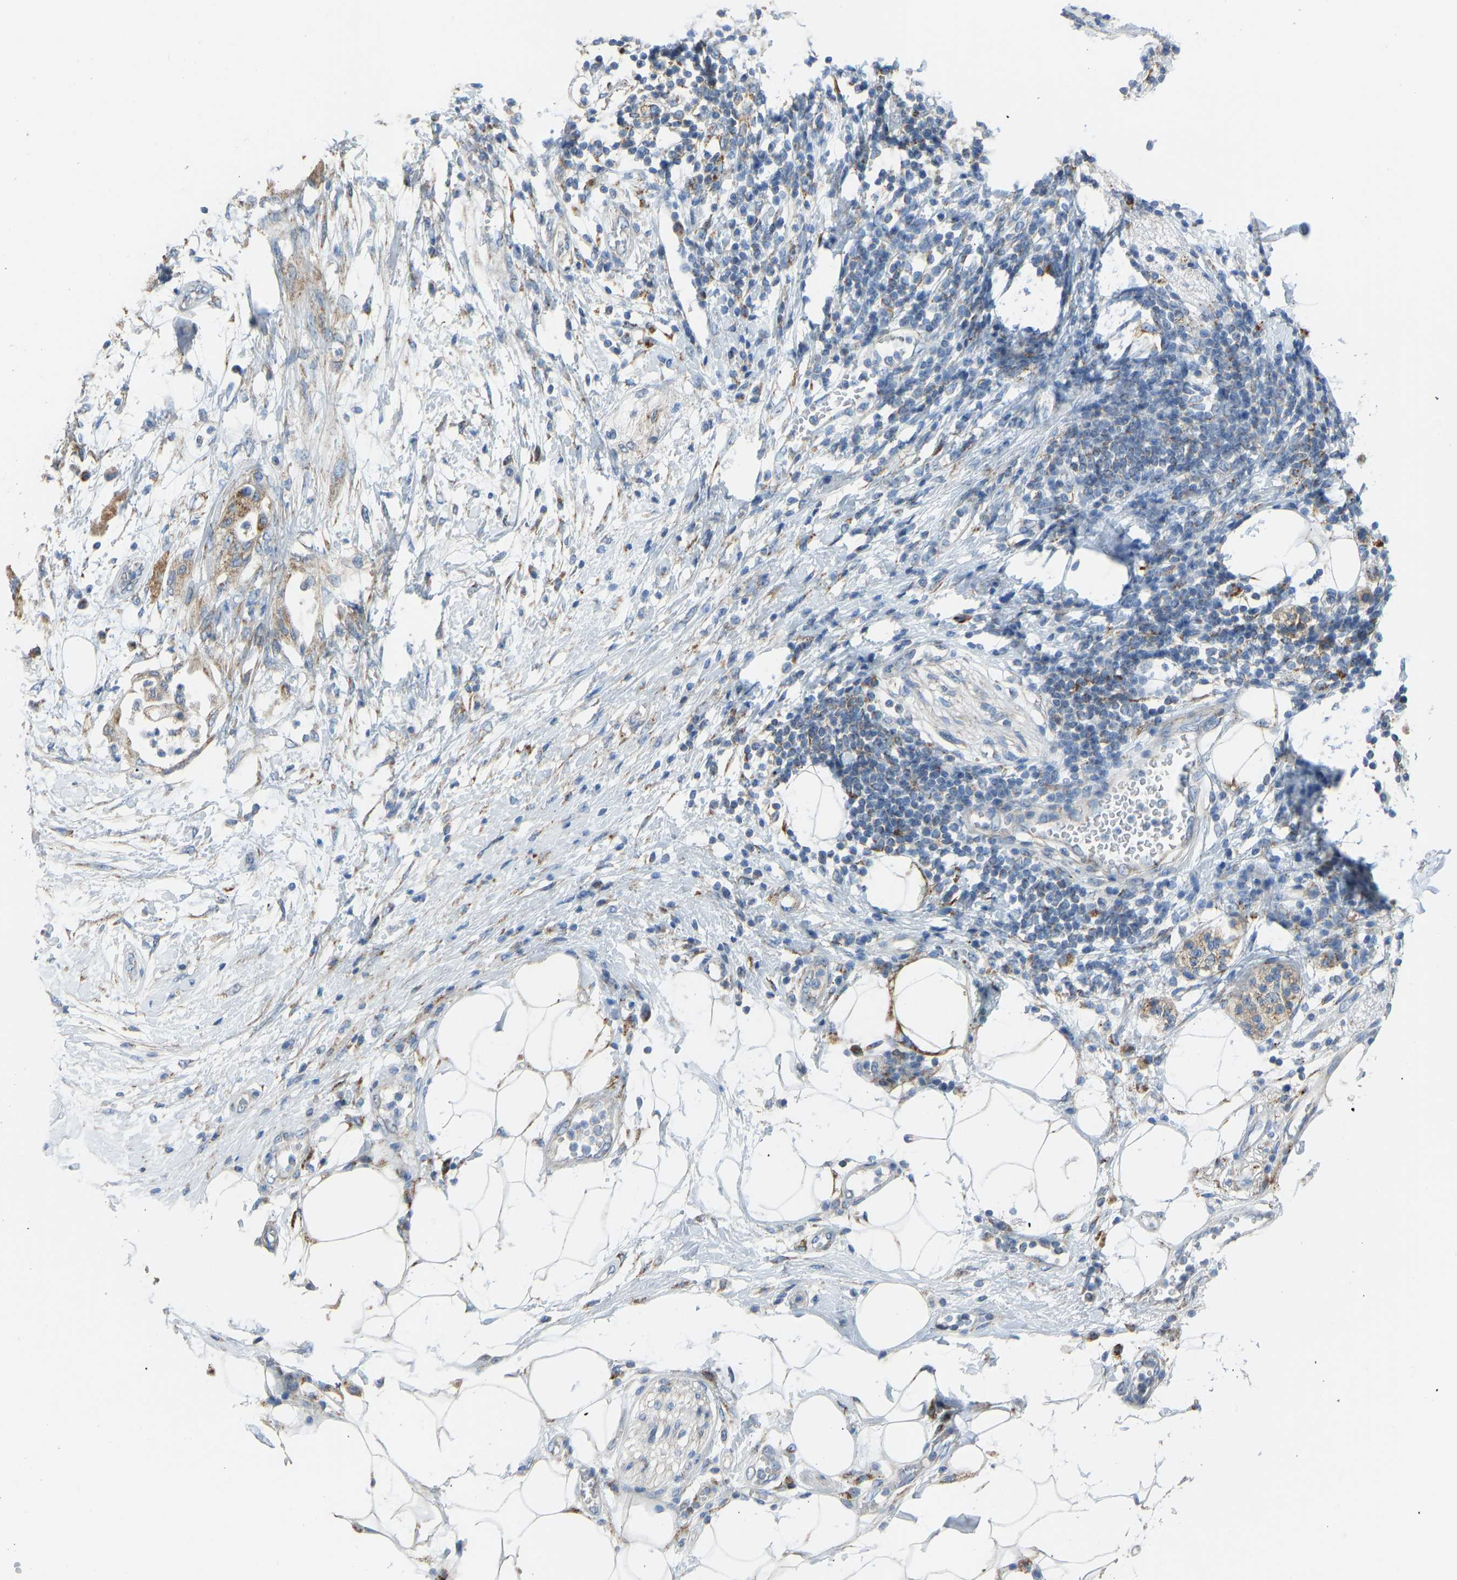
{"staining": {"intensity": "negative", "quantity": "none", "location": "none"}, "tissue": "adipose tissue", "cell_type": "Adipocytes", "image_type": "normal", "snomed": [{"axis": "morphology", "description": "Normal tissue, NOS"}, {"axis": "morphology", "description": "Adenocarcinoma, NOS"}, {"axis": "topography", "description": "Duodenum"}, {"axis": "topography", "description": "Peripheral nerve tissue"}], "caption": "An IHC photomicrograph of benign adipose tissue is shown. There is no staining in adipocytes of adipose tissue.", "gene": "SMIM20", "patient": {"sex": "female", "age": 60}}